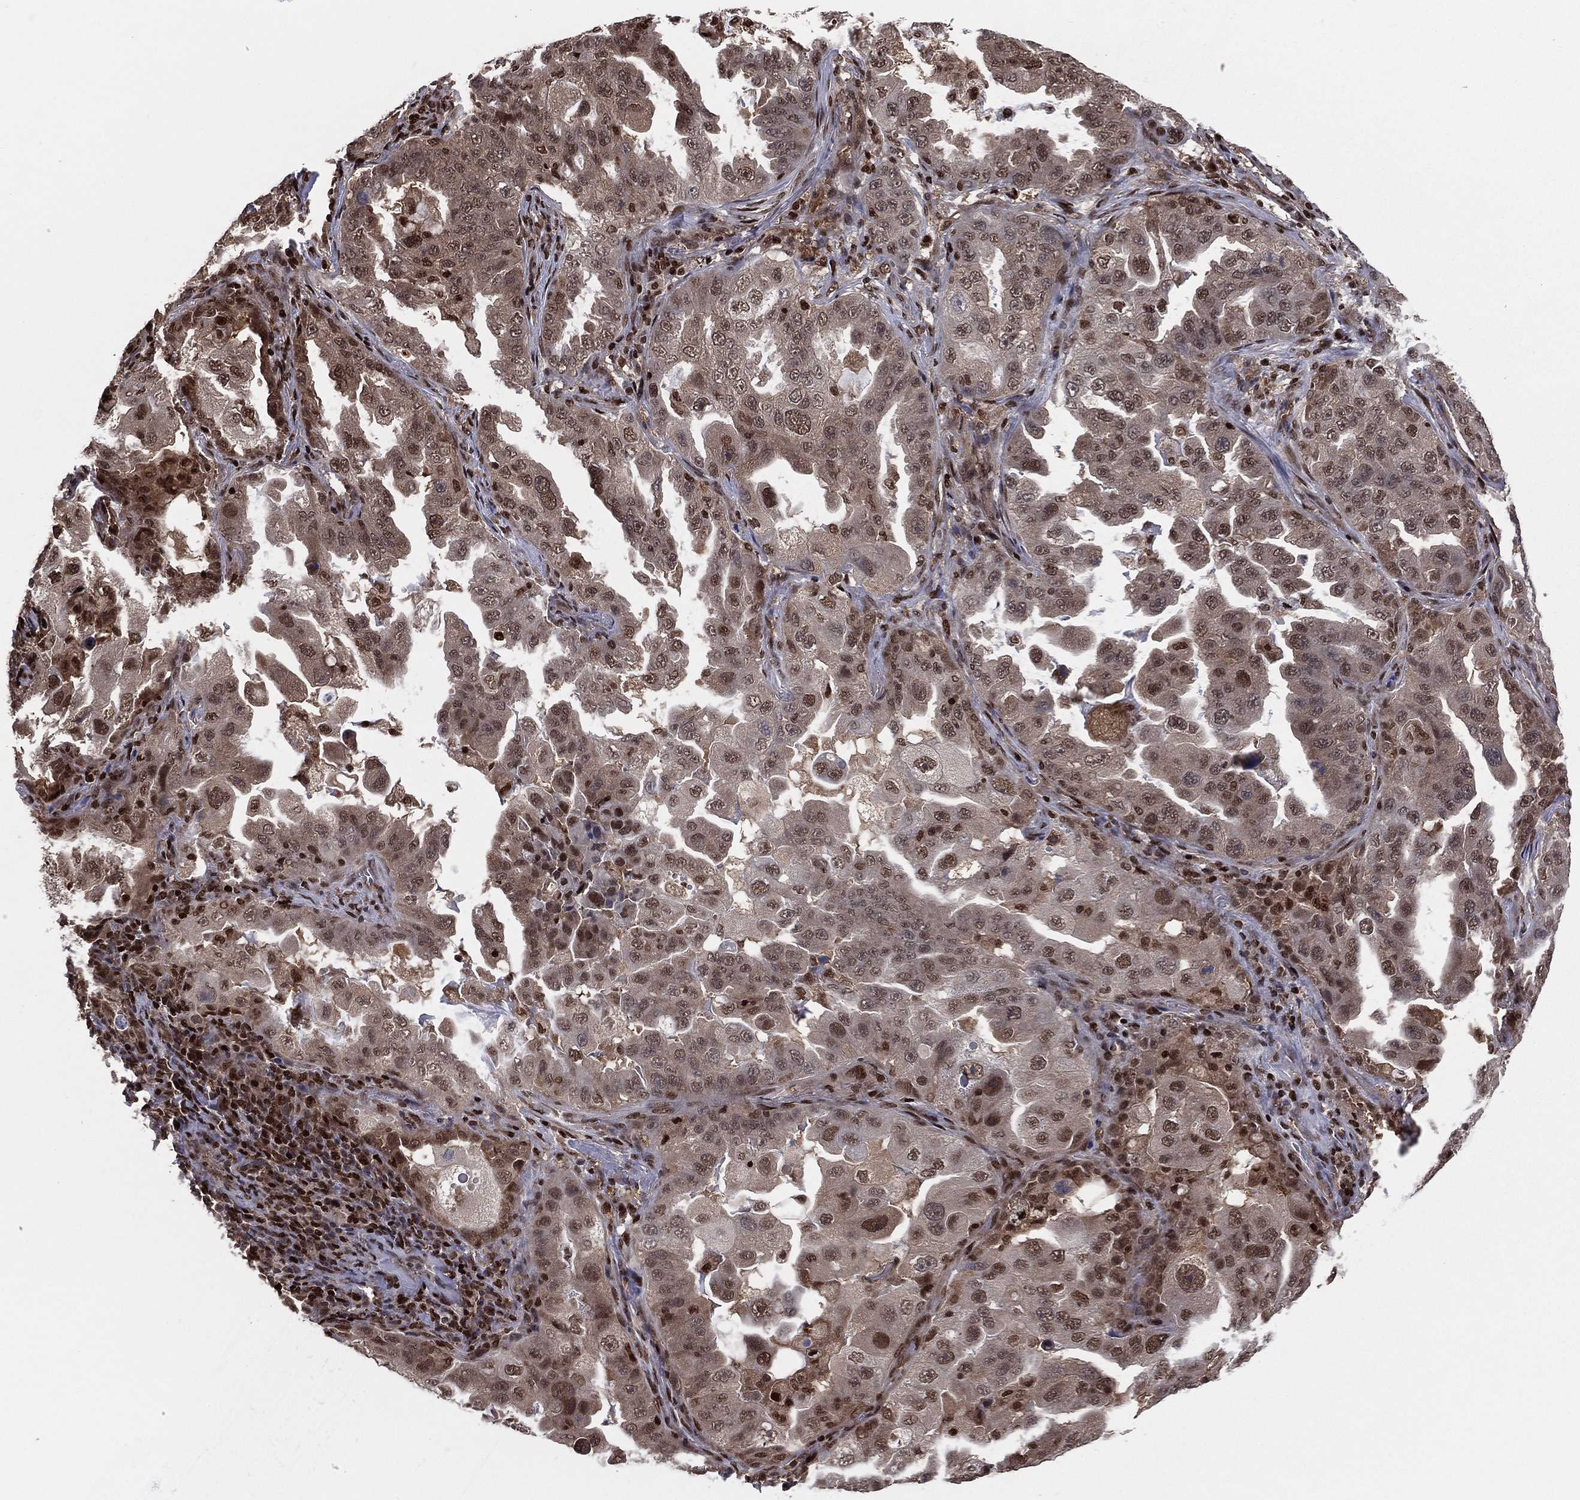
{"staining": {"intensity": "strong", "quantity": "25%-75%", "location": "nuclear"}, "tissue": "lung cancer", "cell_type": "Tumor cells", "image_type": "cancer", "snomed": [{"axis": "morphology", "description": "Adenocarcinoma, NOS"}, {"axis": "topography", "description": "Lung"}], "caption": "A brown stain labels strong nuclear staining of a protein in lung cancer (adenocarcinoma) tumor cells.", "gene": "PSMA1", "patient": {"sex": "female", "age": 61}}